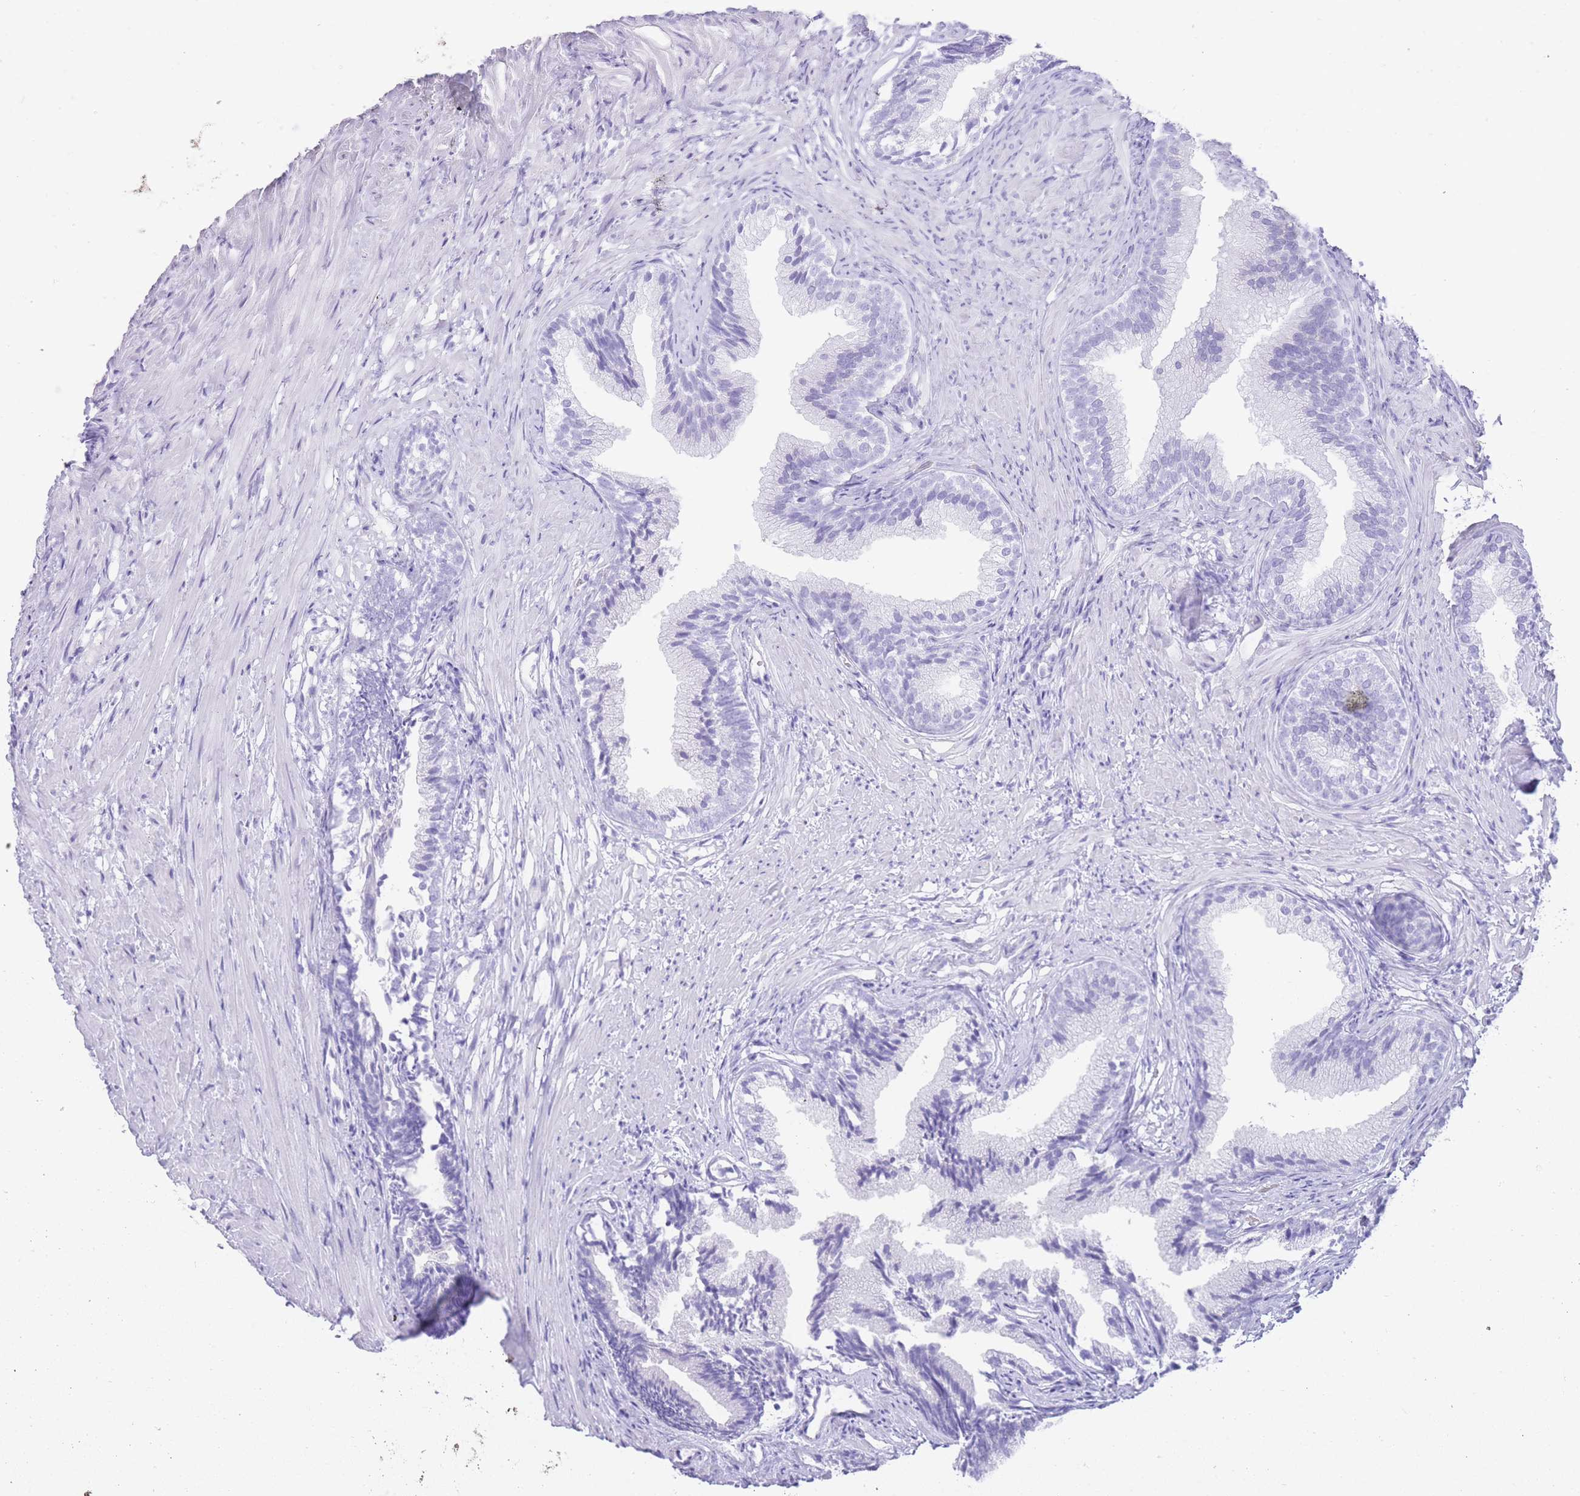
{"staining": {"intensity": "negative", "quantity": "none", "location": "none"}, "tissue": "prostate", "cell_type": "Glandular cells", "image_type": "normal", "snomed": [{"axis": "morphology", "description": "Normal tissue, NOS"}, {"axis": "topography", "description": "Prostate"}], "caption": "DAB immunohistochemical staining of benign prostate reveals no significant staining in glandular cells.", "gene": "ELOA2", "patient": {"sex": "male", "age": 76}}